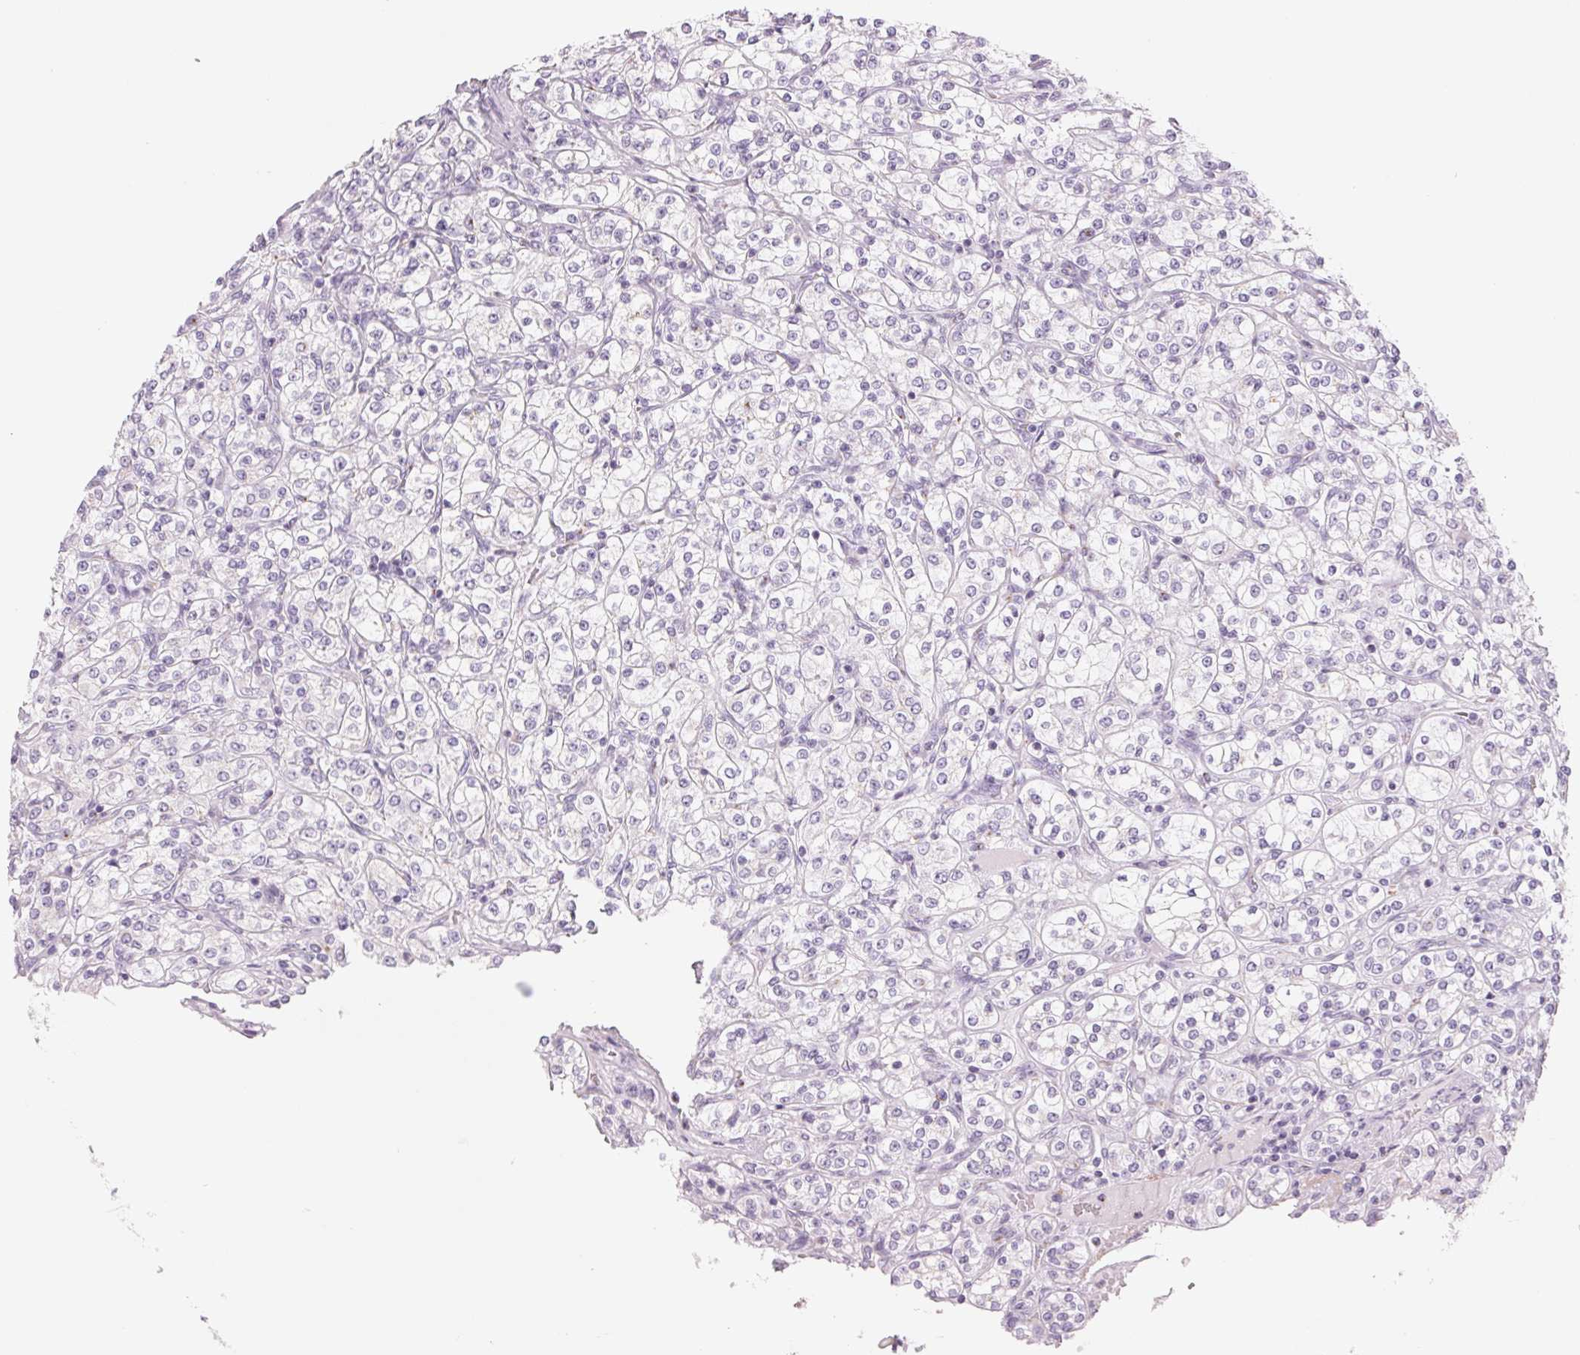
{"staining": {"intensity": "negative", "quantity": "none", "location": "none"}, "tissue": "renal cancer", "cell_type": "Tumor cells", "image_type": "cancer", "snomed": [{"axis": "morphology", "description": "Adenocarcinoma, NOS"}, {"axis": "topography", "description": "Kidney"}], "caption": "This micrograph is of renal adenocarcinoma stained with immunohistochemistry (IHC) to label a protein in brown with the nuclei are counter-stained blue. There is no positivity in tumor cells.", "gene": "GALNT7", "patient": {"sex": "male", "age": 77}}